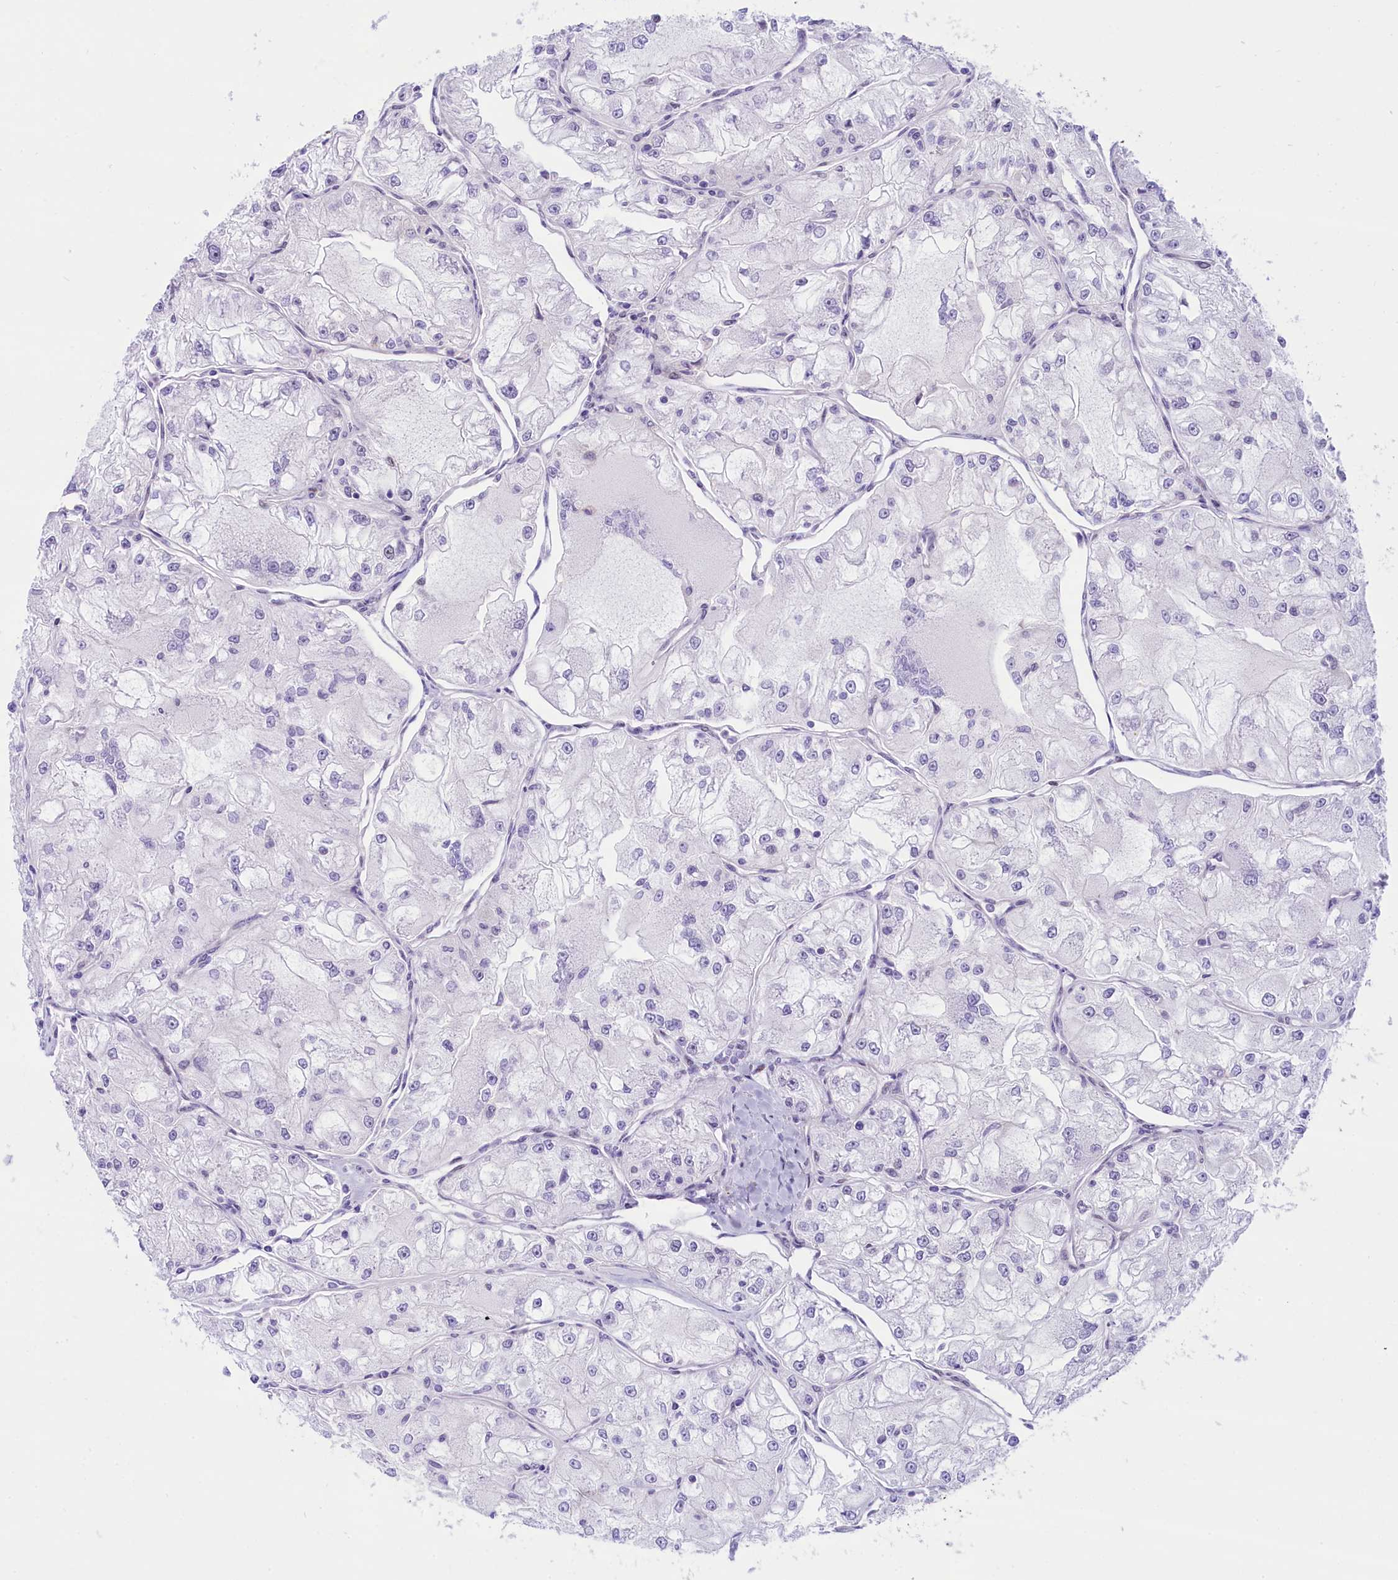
{"staining": {"intensity": "negative", "quantity": "none", "location": "none"}, "tissue": "renal cancer", "cell_type": "Tumor cells", "image_type": "cancer", "snomed": [{"axis": "morphology", "description": "Adenocarcinoma, NOS"}, {"axis": "topography", "description": "Kidney"}], "caption": "An immunohistochemistry (IHC) image of renal adenocarcinoma is shown. There is no staining in tumor cells of renal adenocarcinoma.", "gene": "RPS6KB1", "patient": {"sex": "female", "age": 72}}